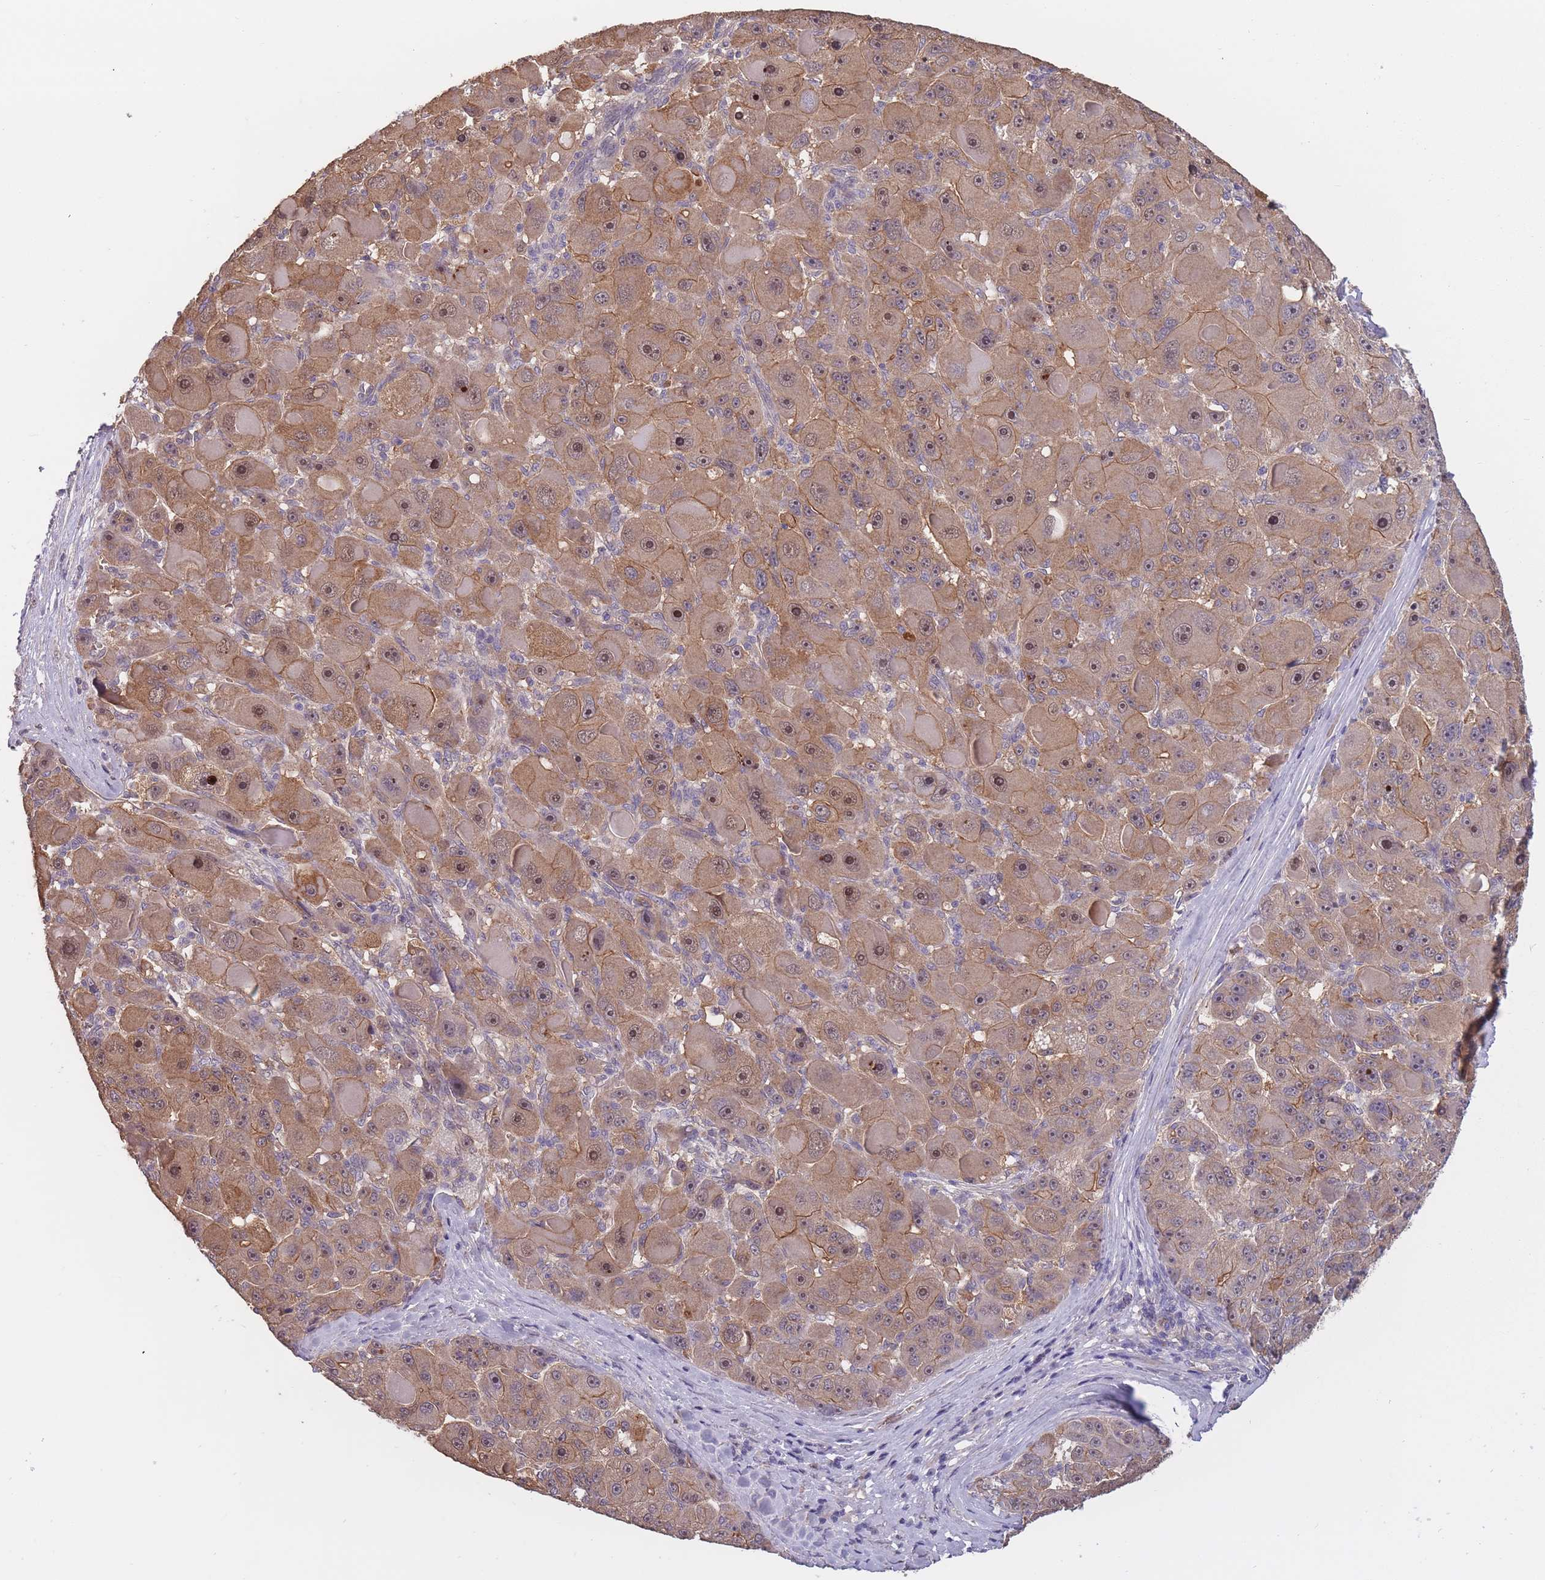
{"staining": {"intensity": "moderate", "quantity": ">75%", "location": "cytoplasmic/membranous,nuclear"}, "tissue": "liver cancer", "cell_type": "Tumor cells", "image_type": "cancer", "snomed": [{"axis": "morphology", "description": "Carcinoma, Hepatocellular, NOS"}, {"axis": "topography", "description": "Liver"}], "caption": "Moderate cytoplasmic/membranous and nuclear protein positivity is seen in about >75% of tumor cells in liver hepatocellular carcinoma. (Stains: DAB (3,3'-diaminobenzidine) in brown, nuclei in blue, Microscopy: brightfield microscopy at high magnification).", "gene": "KIAA1755", "patient": {"sex": "male", "age": 76}}